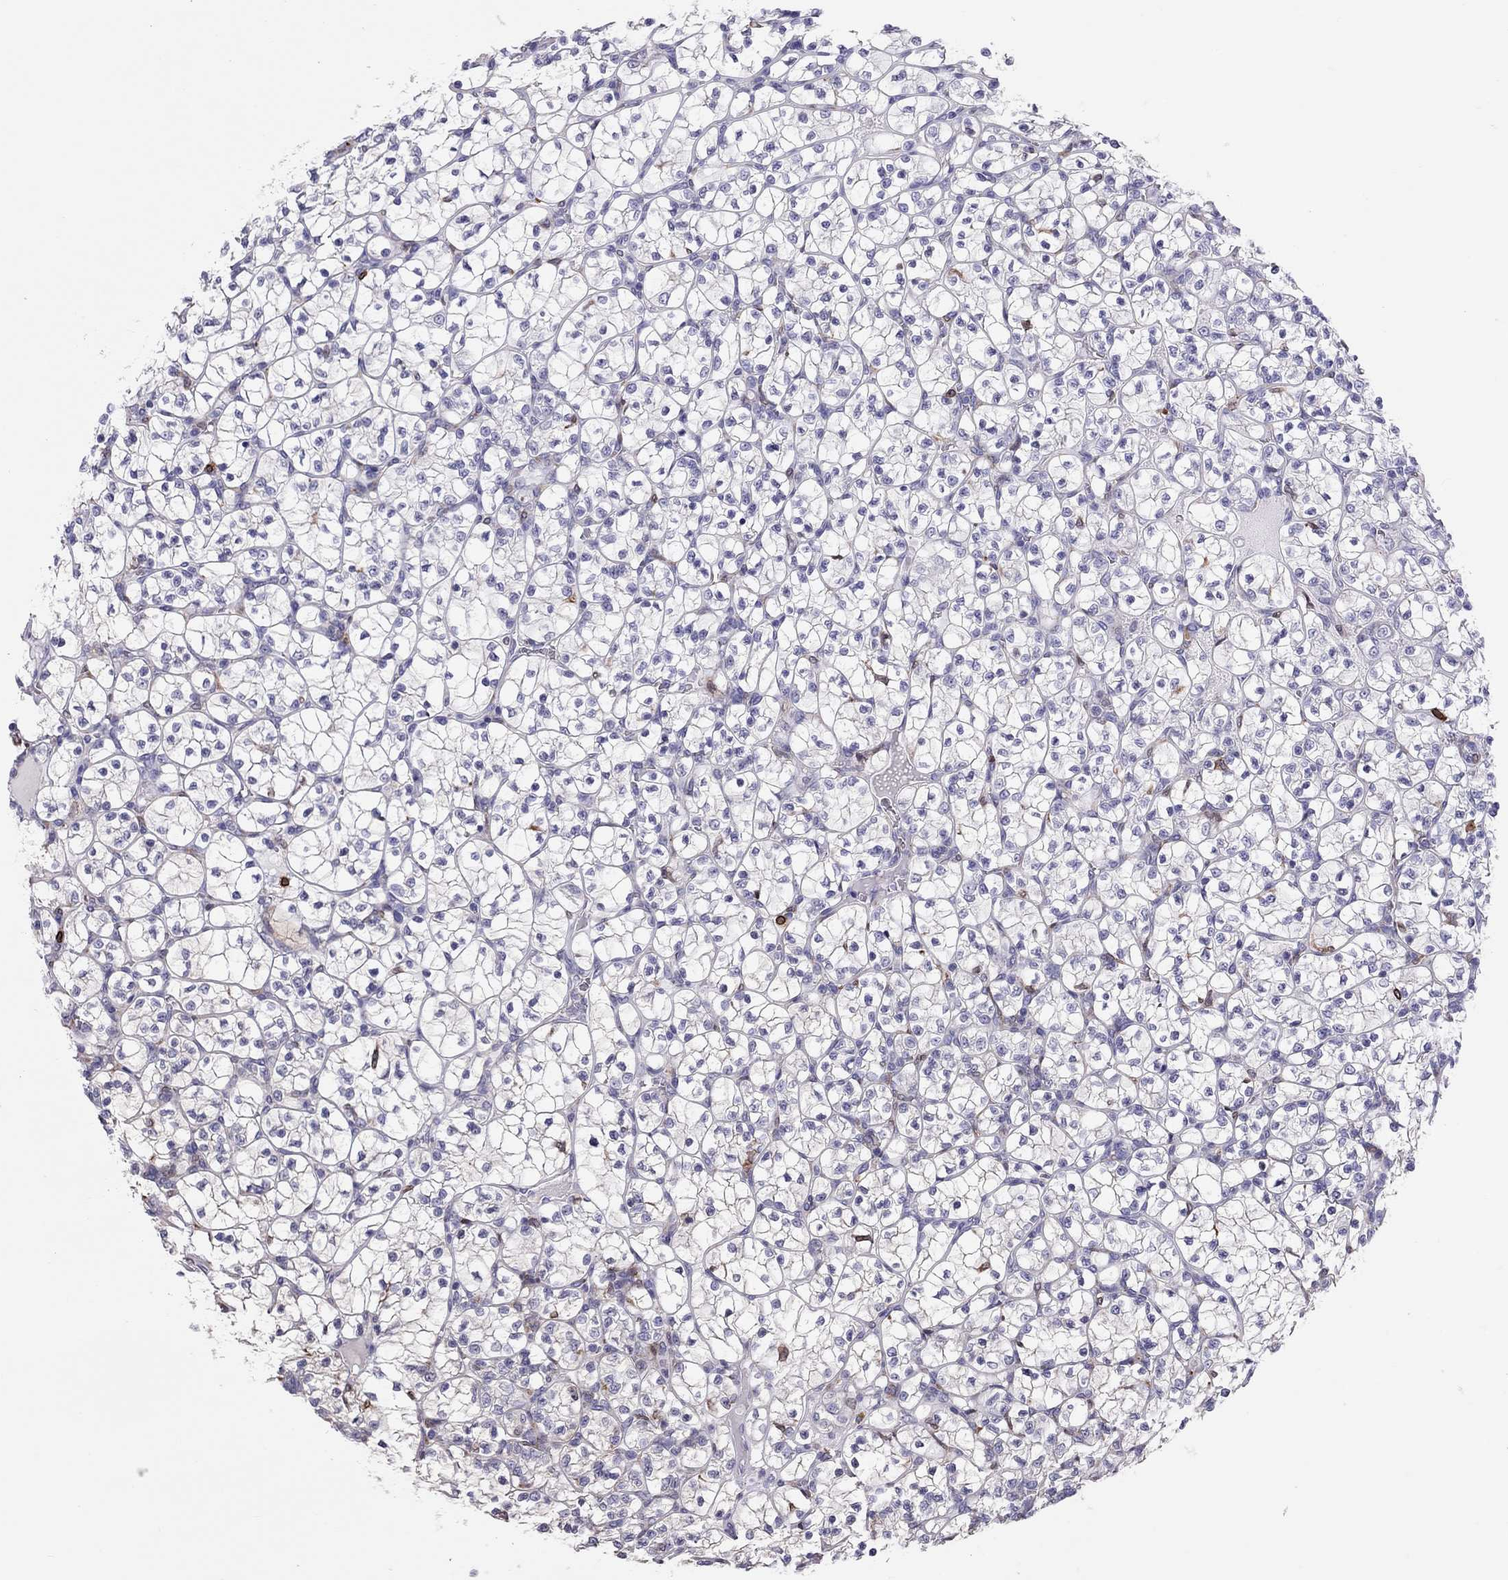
{"staining": {"intensity": "negative", "quantity": "none", "location": "none"}, "tissue": "renal cancer", "cell_type": "Tumor cells", "image_type": "cancer", "snomed": [{"axis": "morphology", "description": "Adenocarcinoma, NOS"}, {"axis": "topography", "description": "Kidney"}], "caption": "Immunohistochemistry (IHC) micrograph of renal adenocarcinoma stained for a protein (brown), which exhibits no positivity in tumor cells.", "gene": "ADORA2A", "patient": {"sex": "female", "age": 89}}